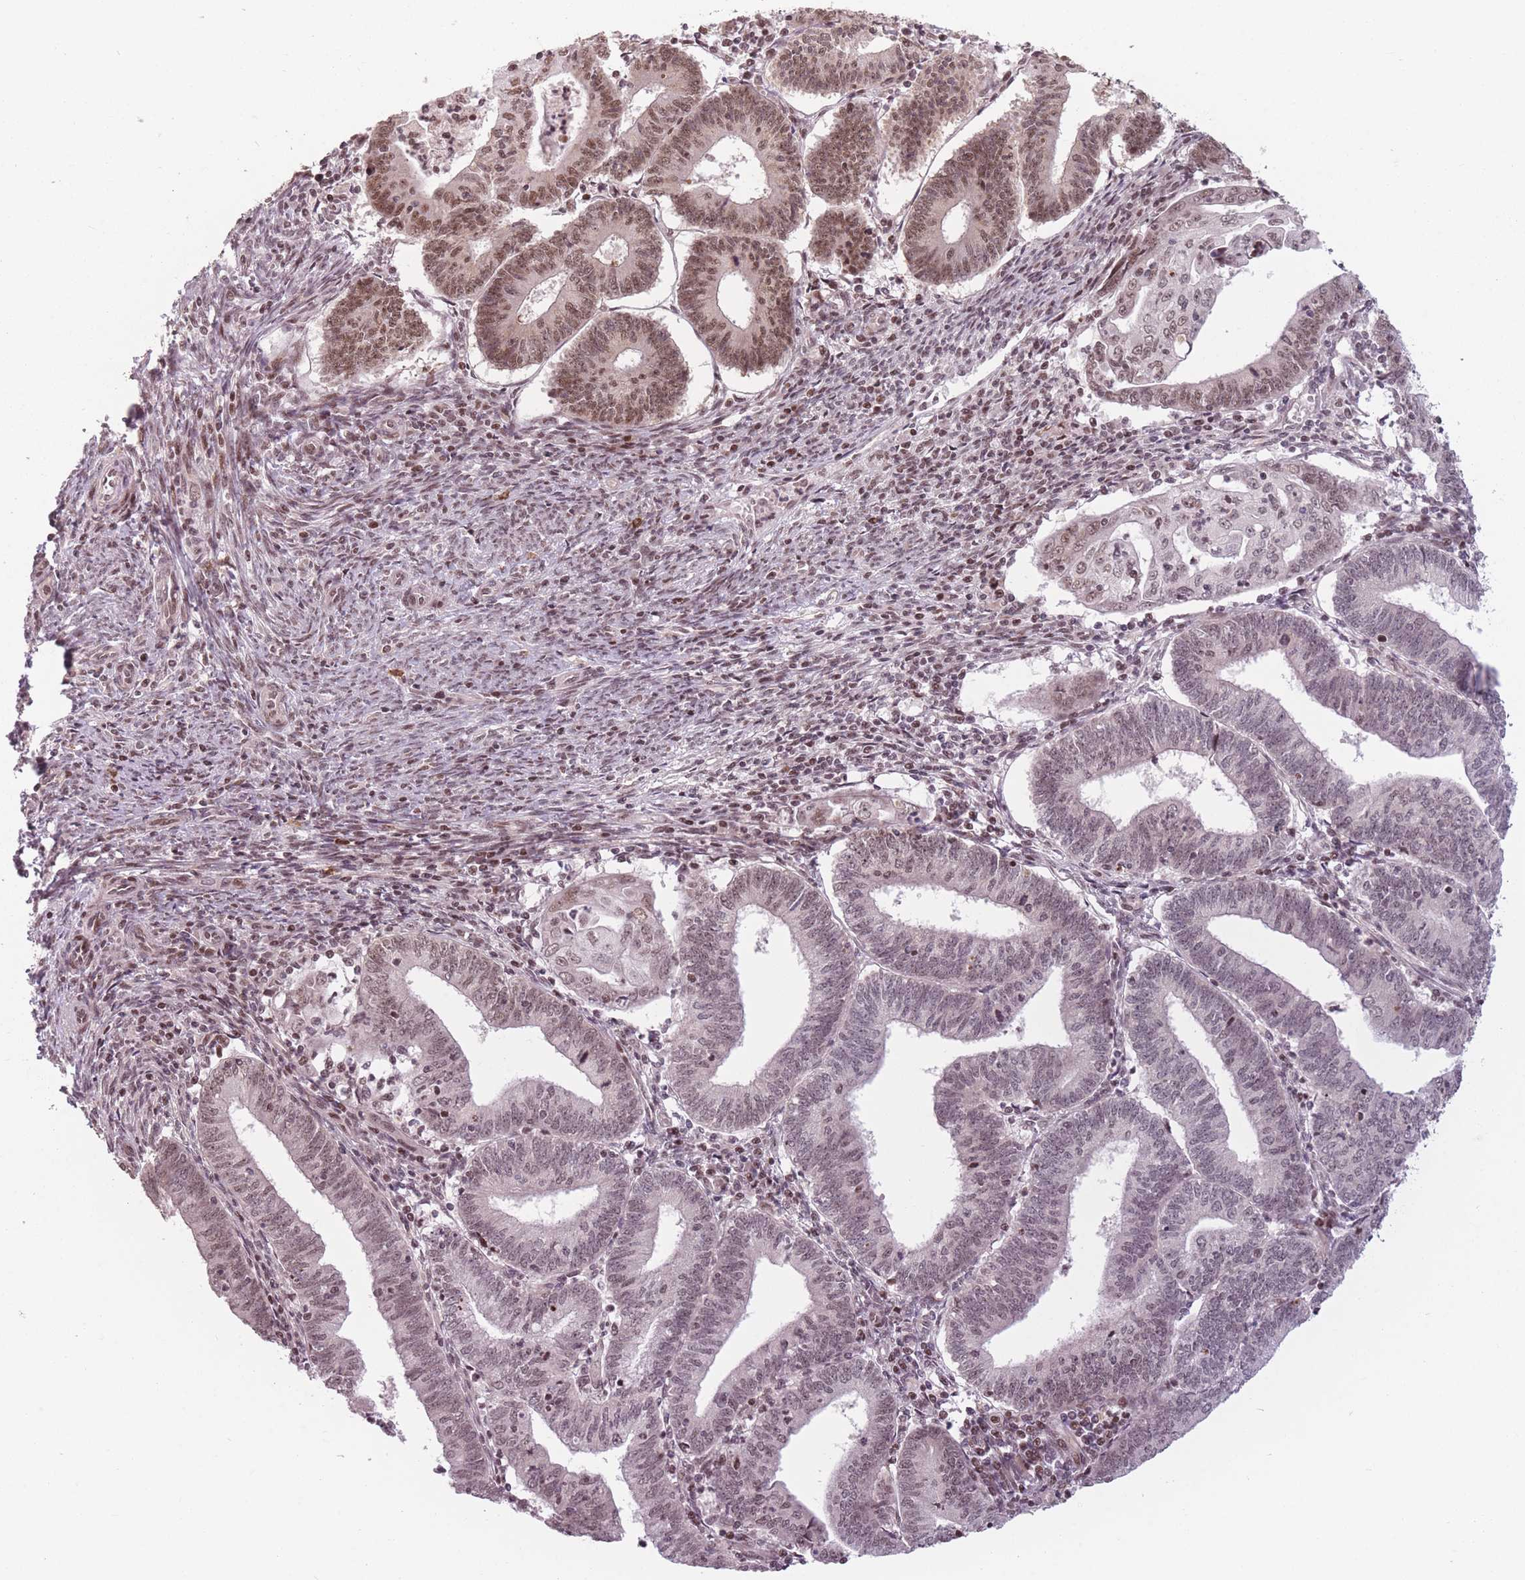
{"staining": {"intensity": "moderate", "quantity": "25%-75%", "location": "nuclear"}, "tissue": "endometrial cancer", "cell_type": "Tumor cells", "image_type": "cancer", "snomed": [{"axis": "morphology", "description": "Adenocarcinoma, NOS"}, {"axis": "topography", "description": "Endometrium"}], "caption": "This is a micrograph of immunohistochemistry (IHC) staining of endometrial adenocarcinoma, which shows moderate staining in the nuclear of tumor cells.", "gene": "SUPT6H", "patient": {"sex": "female", "age": 60}}